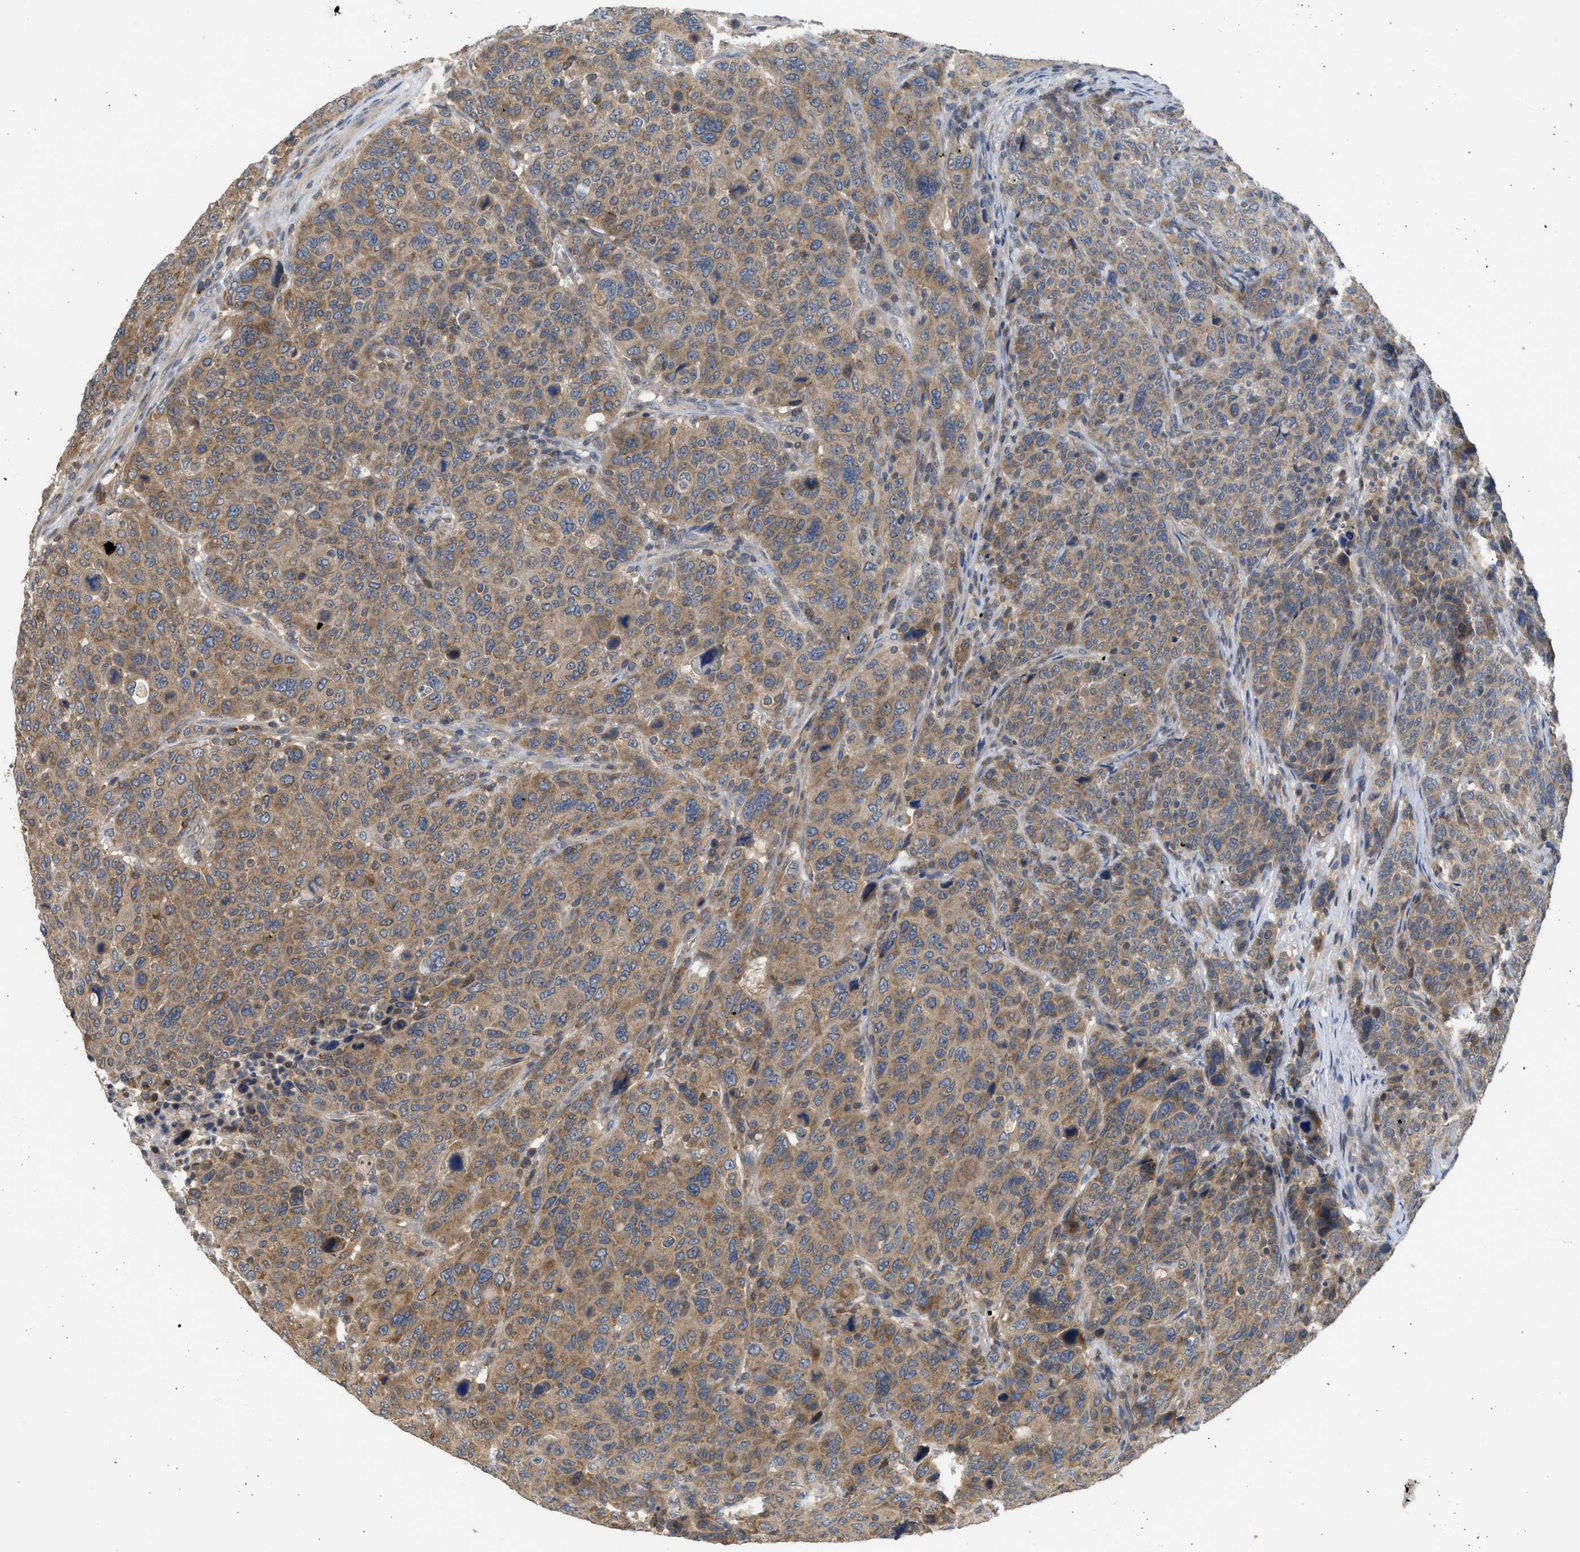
{"staining": {"intensity": "moderate", "quantity": ">75%", "location": "cytoplasmic/membranous"}, "tissue": "breast cancer", "cell_type": "Tumor cells", "image_type": "cancer", "snomed": [{"axis": "morphology", "description": "Duct carcinoma"}, {"axis": "topography", "description": "Breast"}], "caption": "Invasive ductal carcinoma (breast) was stained to show a protein in brown. There is medium levels of moderate cytoplasmic/membranous expression in about >75% of tumor cells.", "gene": "CYP1A1", "patient": {"sex": "female", "age": 37}}